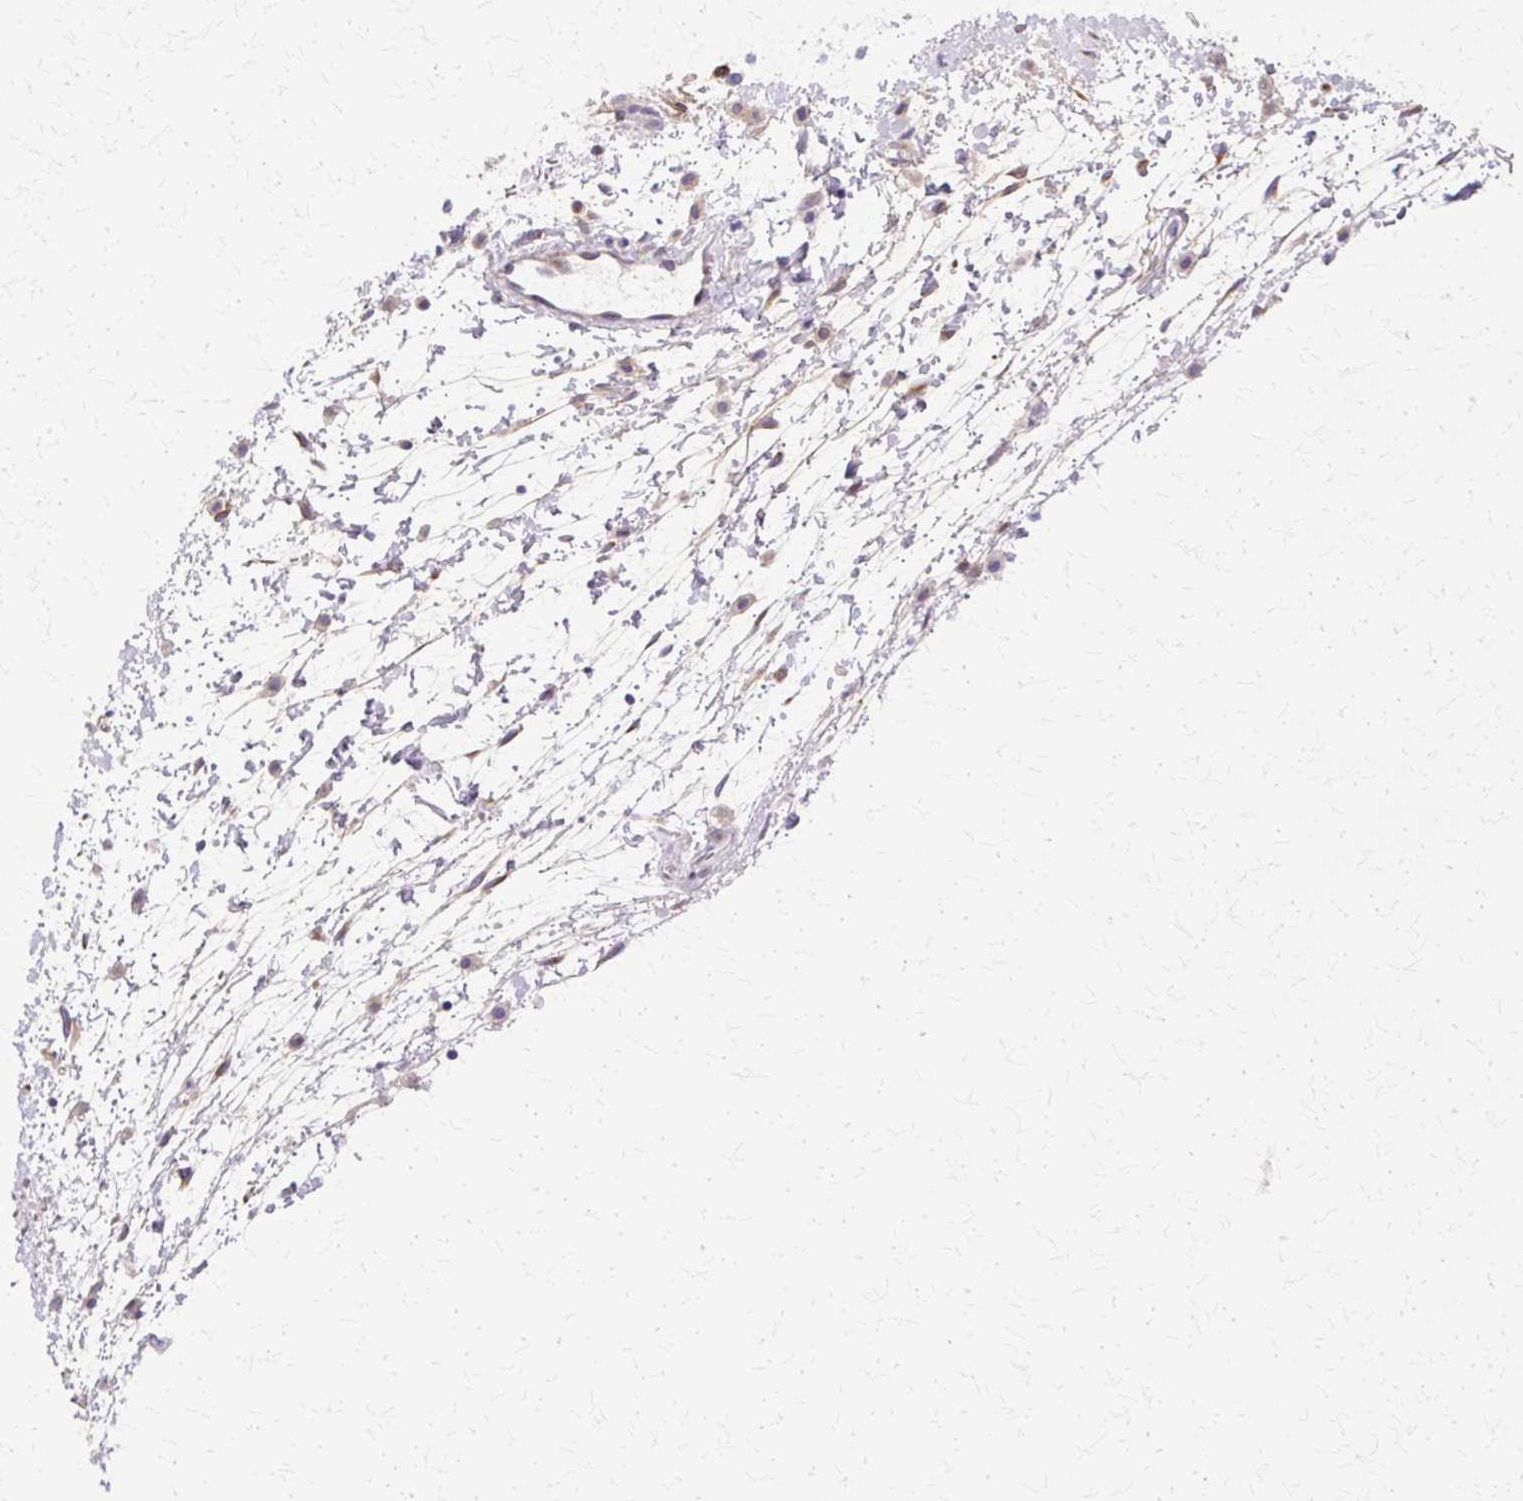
{"staining": {"intensity": "weak", "quantity": "25%-75%", "location": "cytoplasmic/membranous"}, "tissue": "nasopharynx", "cell_type": "Respiratory epithelial cells", "image_type": "normal", "snomed": [{"axis": "morphology", "description": "Normal tissue, NOS"}, {"axis": "topography", "description": "Lymph node"}, {"axis": "topography", "description": "Cartilage tissue"}, {"axis": "topography", "description": "Nasopharynx"}], "caption": "Weak cytoplasmic/membranous protein expression is identified in about 25%-75% of respiratory epithelial cells in nasopharynx. Using DAB (3,3'-diaminobenzidine) (brown) and hematoxylin (blue) stains, captured at high magnification using brightfield microscopy.", "gene": "TBC1D3B", "patient": {"sex": "male", "age": 63}}